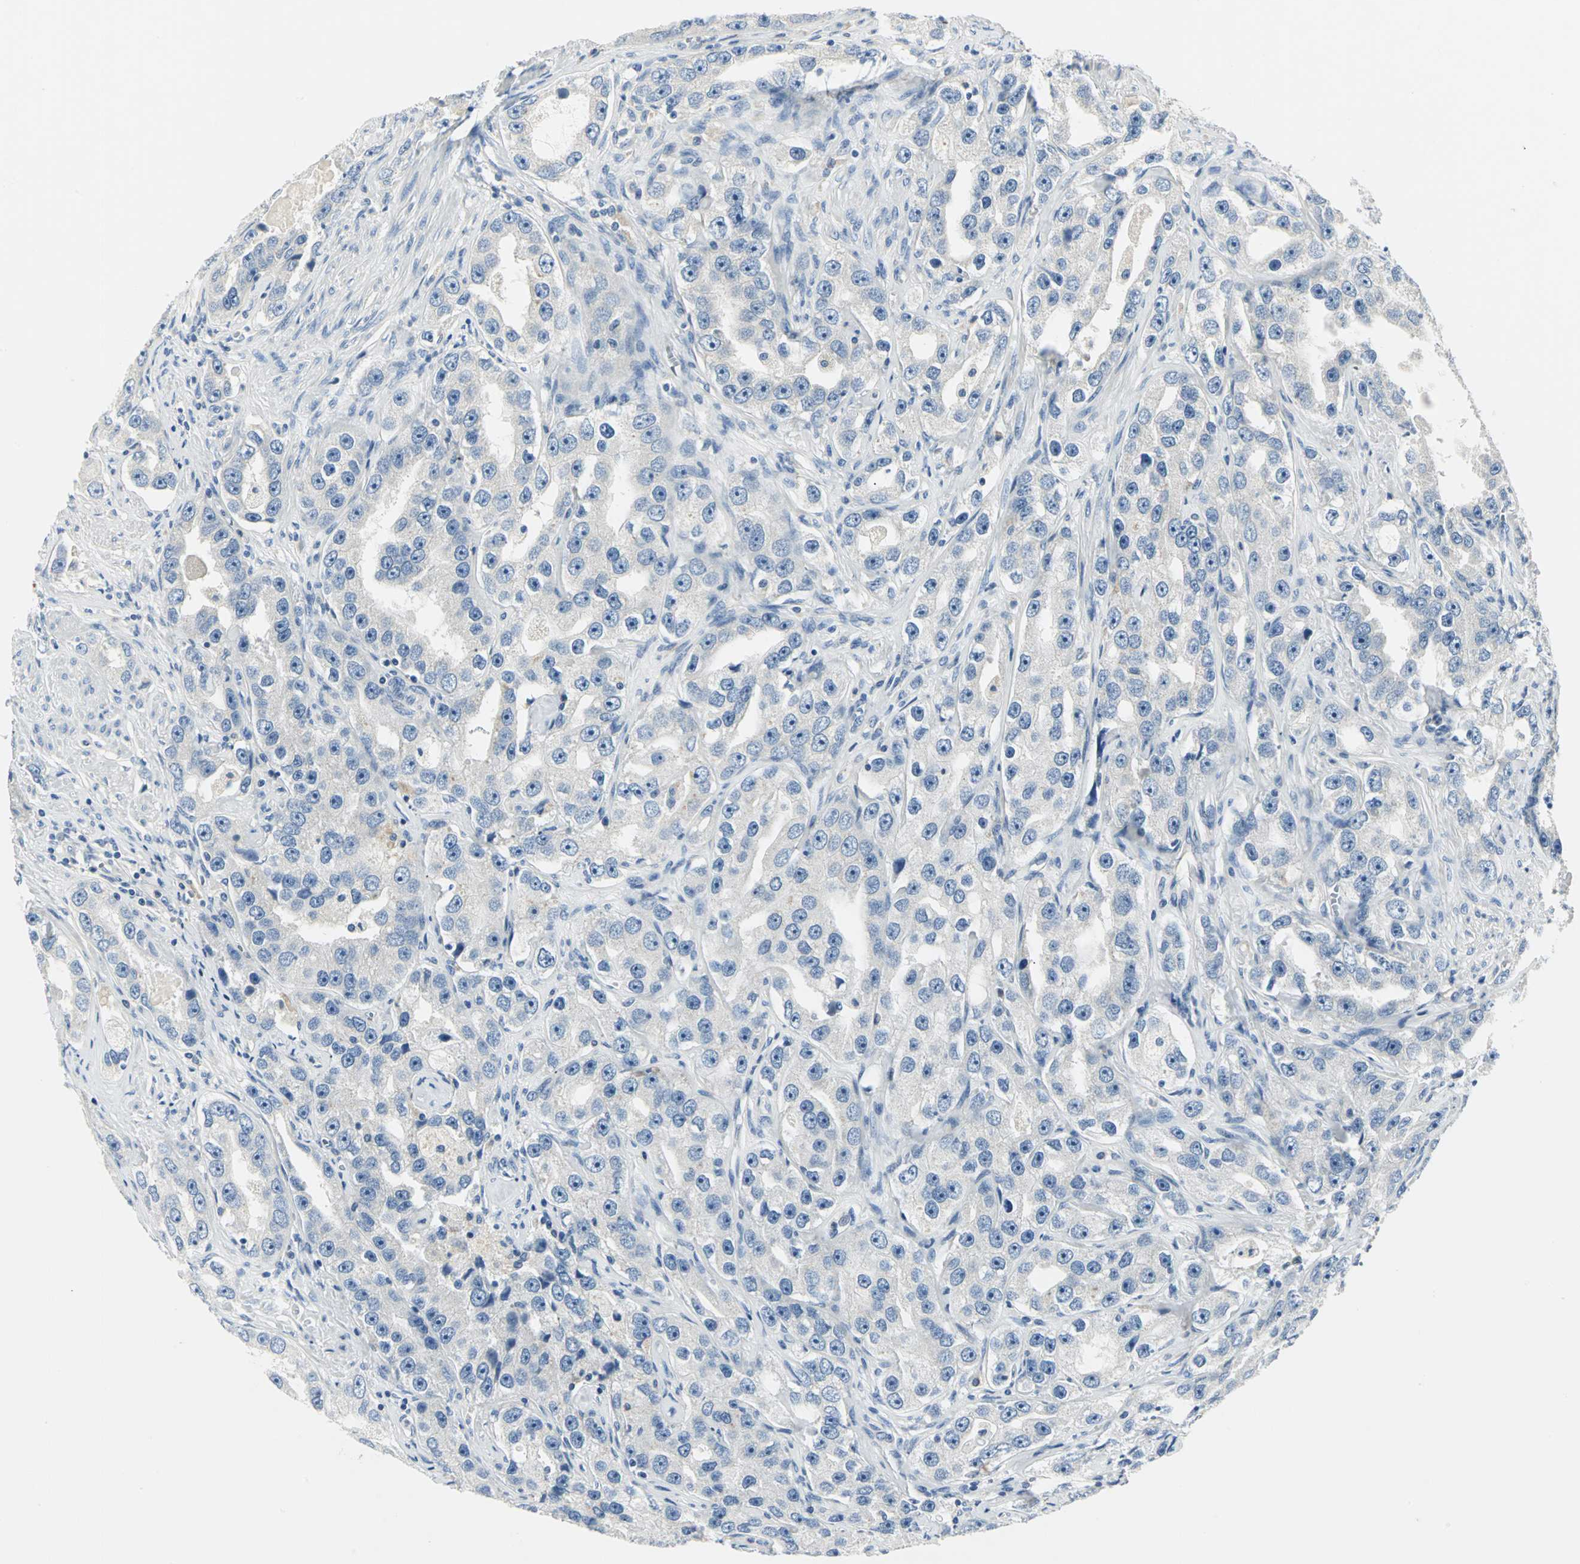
{"staining": {"intensity": "negative", "quantity": "none", "location": "none"}, "tissue": "prostate cancer", "cell_type": "Tumor cells", "image_type": "cancer", "snomed": [{"axis": "morphology", "description": "Adenocarcinoma, High grade"}, {"axis": "topography", "description": "Prostate"}], "caption": "The immunohistochemistry image has no significant staining in tumor cells of prostate high-grade adenocarcinoma tissue. The staining was performed using DAB to visualize the protein expression in brown, while the nuclei were stained in blue with hematoxylin (Magnification: 20x).", "gene": "RIPOR1", "patient": {"sex": "male", "age": 63}}